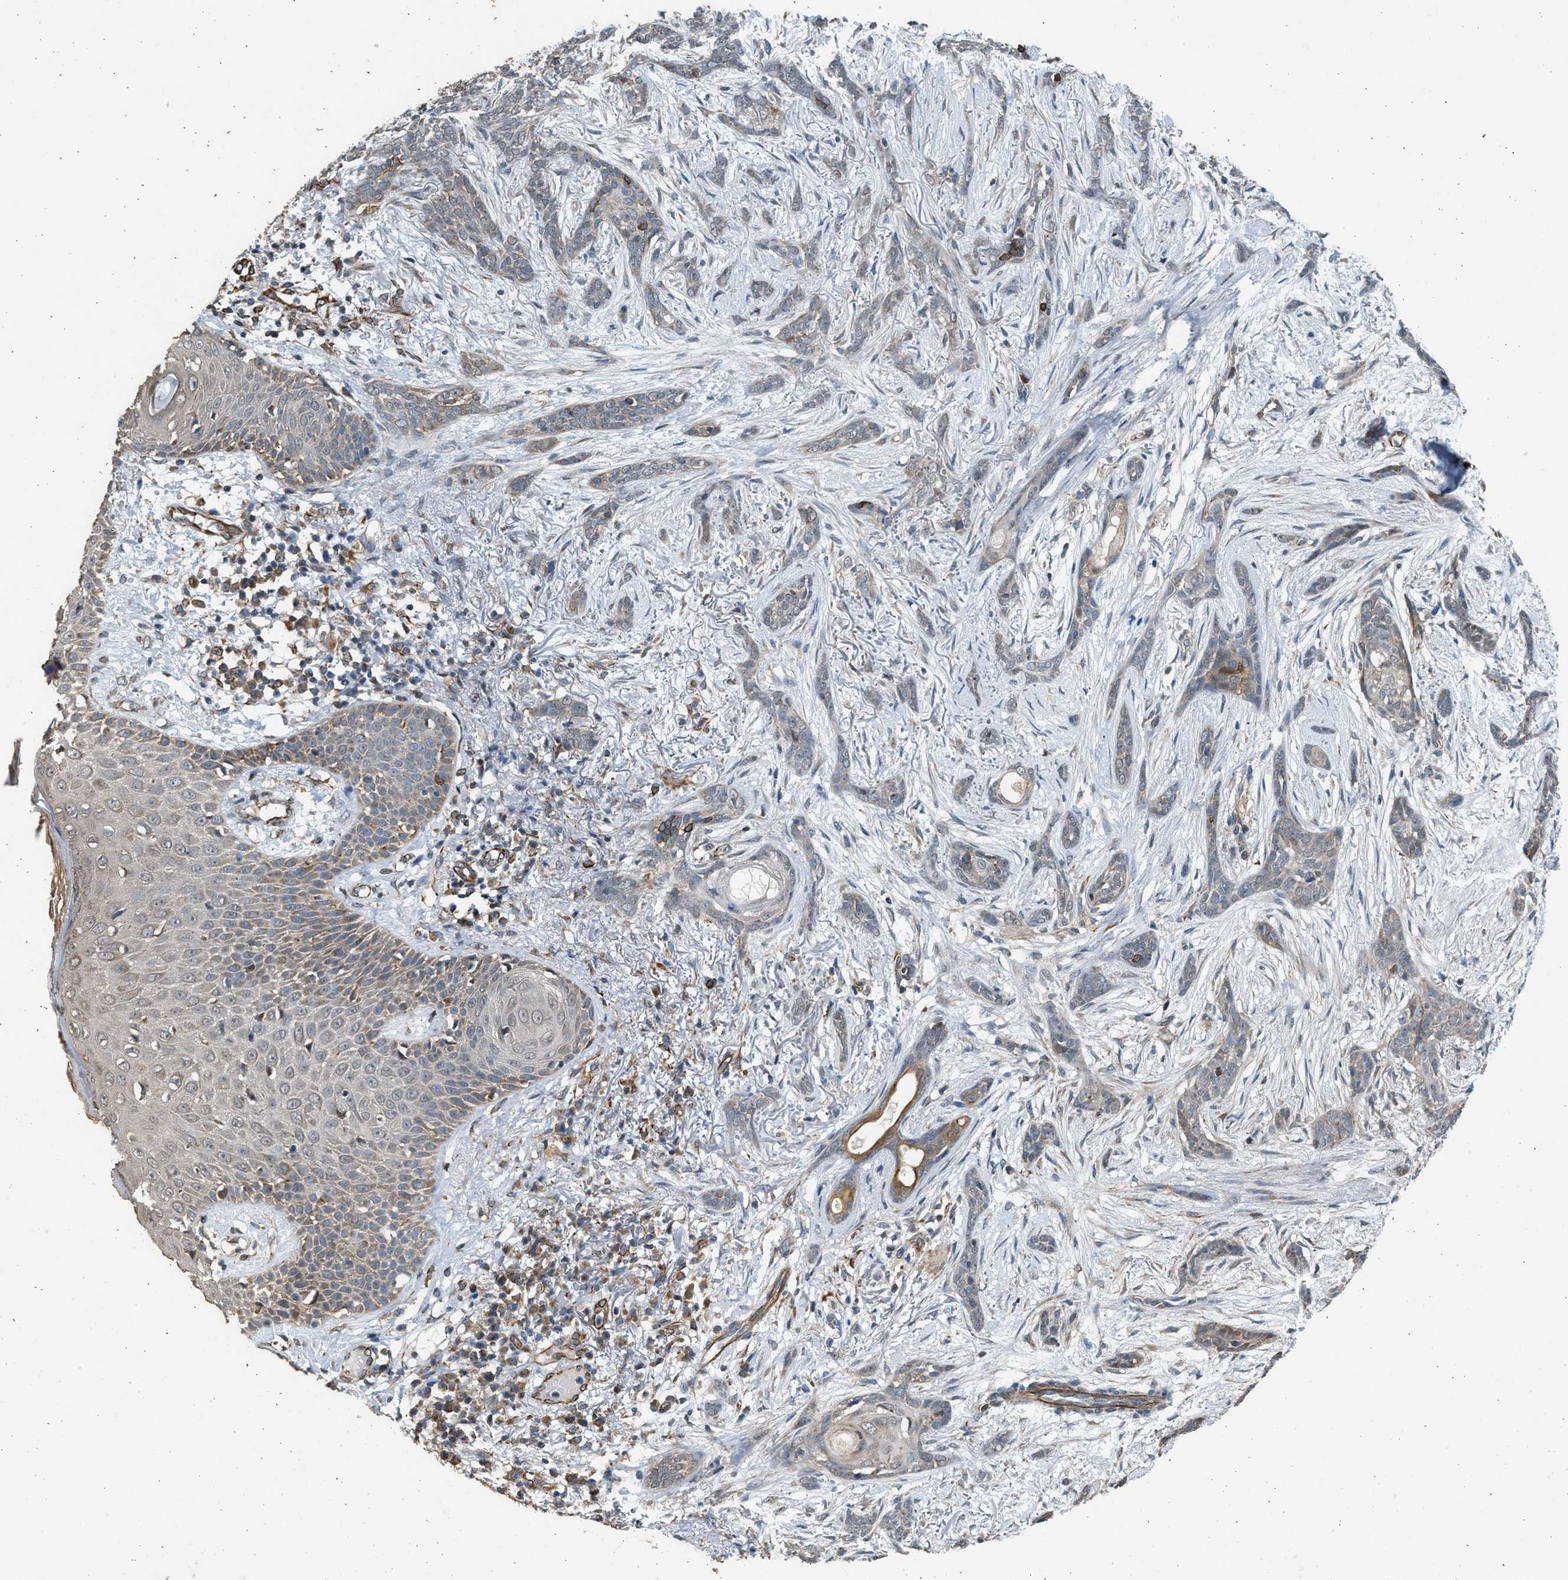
{"staining": {"intensity": "weak", "quantity": "<25%", "location": "cytoplasmic/membranous"}, "tissue": "skin cancer", "cell_type": "Tumor cells", "image_type": "cancer", "snomed": [{"axis": "morphology", "description": "Basal cell carcinoma"}, {"axis": "morphology", "description": "Adnexal tumor, benign"}, {"axis": "topography", "description": "Skin"}], "caption": "IHC histopathology image of neoplastic tissue: skin cancer stained with DAB displays no significant protein staining in tumor cells.", "gene": "PCLO", "patient": {"sex": "female", "age": 42}}